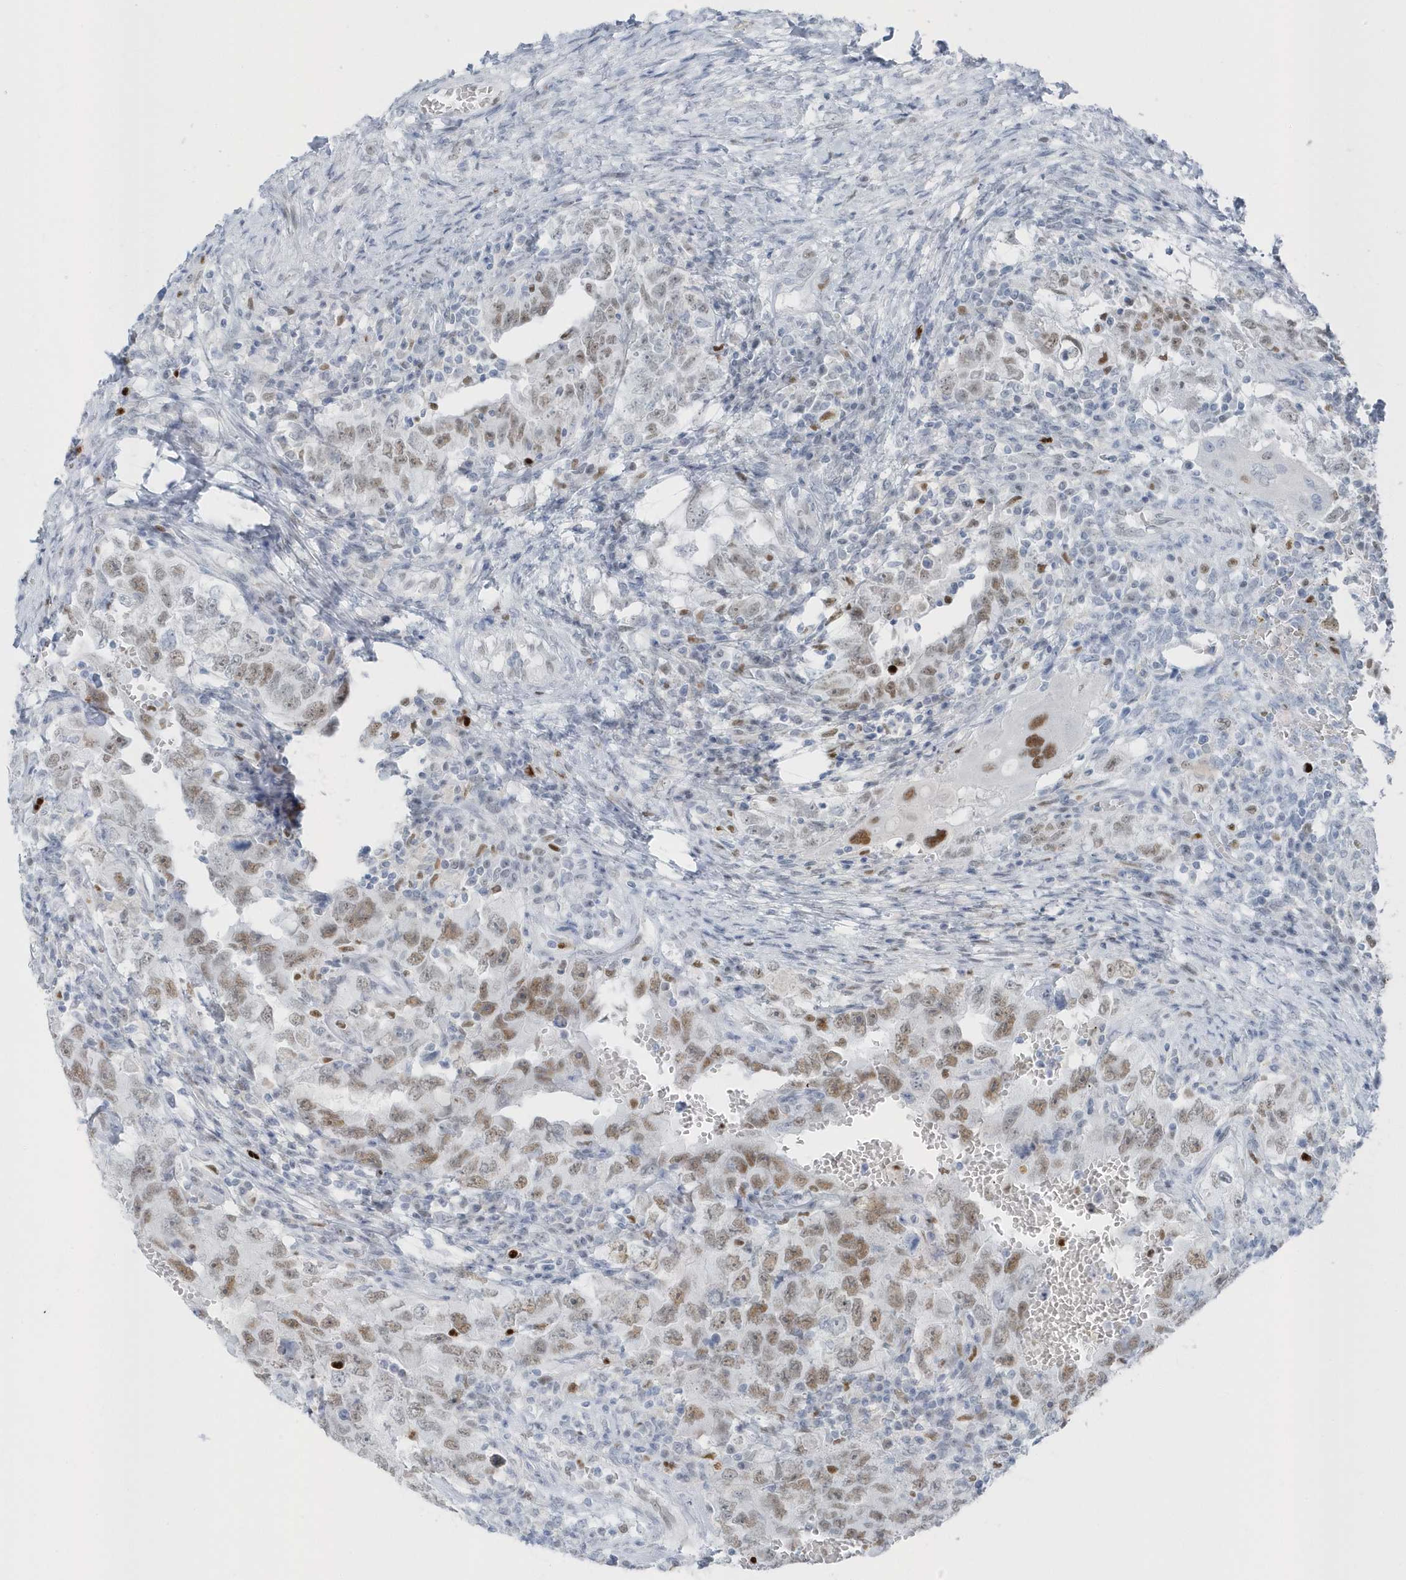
{"staining": {"intensity": "moderate", "quantity": ">75%", "location": "nuclear"}, "tissue": "testis cancer", "cell_type": "Tumor cells", "image_type": "cancer", "snomed": [{"axis": "morphology", "description": "Carcinoma, Embryonal, NOS"}, {"axis": "topography", "description": "Testis"}], "caption": "Immunohistochemistry (IHC) of testis embryonal carcinoma demonstrates medium levels of moderate nuclear expression in approximately >75% of tumor cells. (Stains: DAB (3,3'-diaminobenzidine) in brown, nuclei in blue, Microscopy: brightfield microscopy at high magnification).", "gene": "SMIM34", "patient": {"sex": "male", "age": 26}}